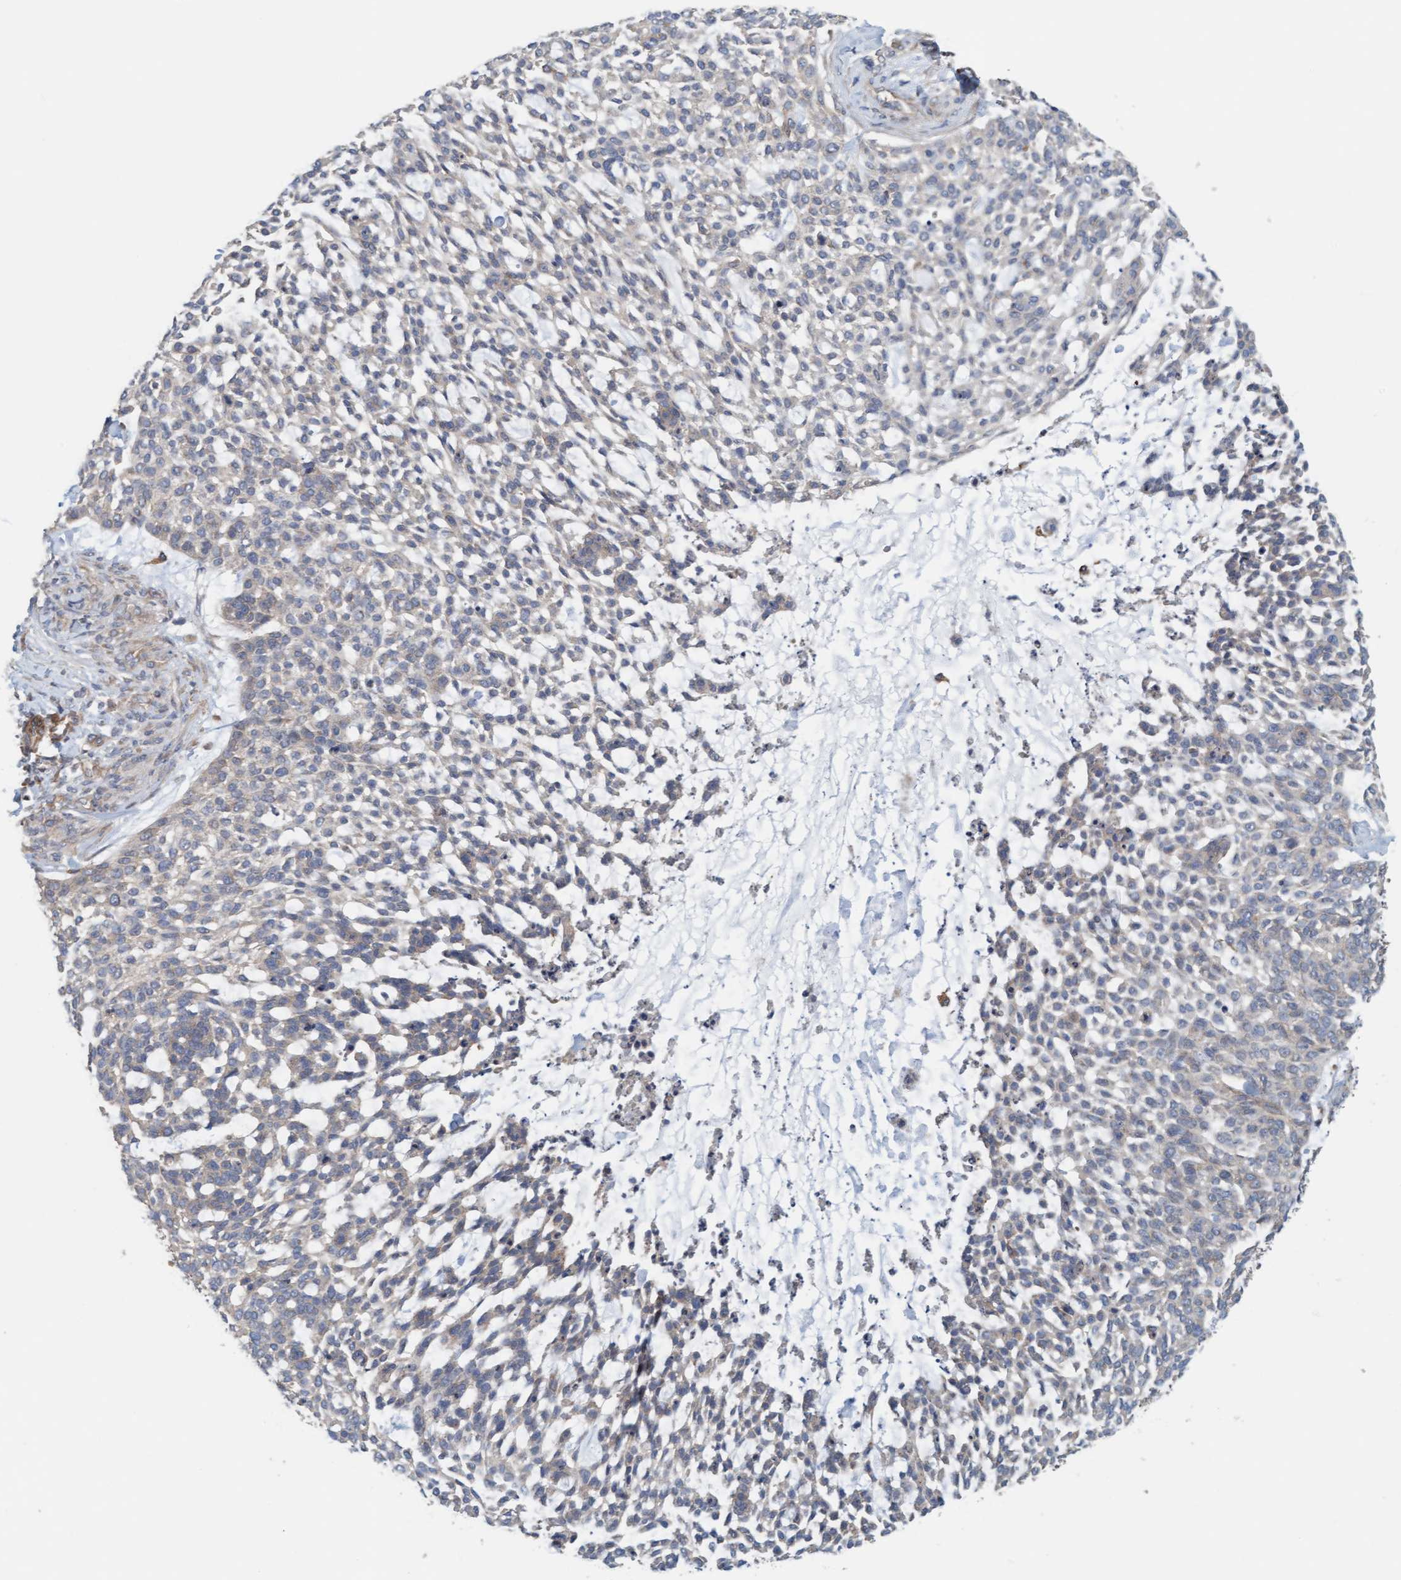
{"staining": {"intensity": "weak", "quantity": "25%-75%", "location": "cytoplasmic/membranous"}, "tissue": "skin cancer", "cell_type": "Tumor cells", "image_type": "cancer", "snomed": [{"axis": "morphology", "description": "Basal cell carcinoma"}, {"axis": "topography", "description": "Skin"}], "caption": "Skin cancer (basal cell carcinoma) stained with immunohistochemistry (IHC) displays weak cytoplasmic/membranous positivity in approximately 25%-75% of tumor cells.", "gene": "UBAP1", "patient": {"sex": "female", "age": 64}}